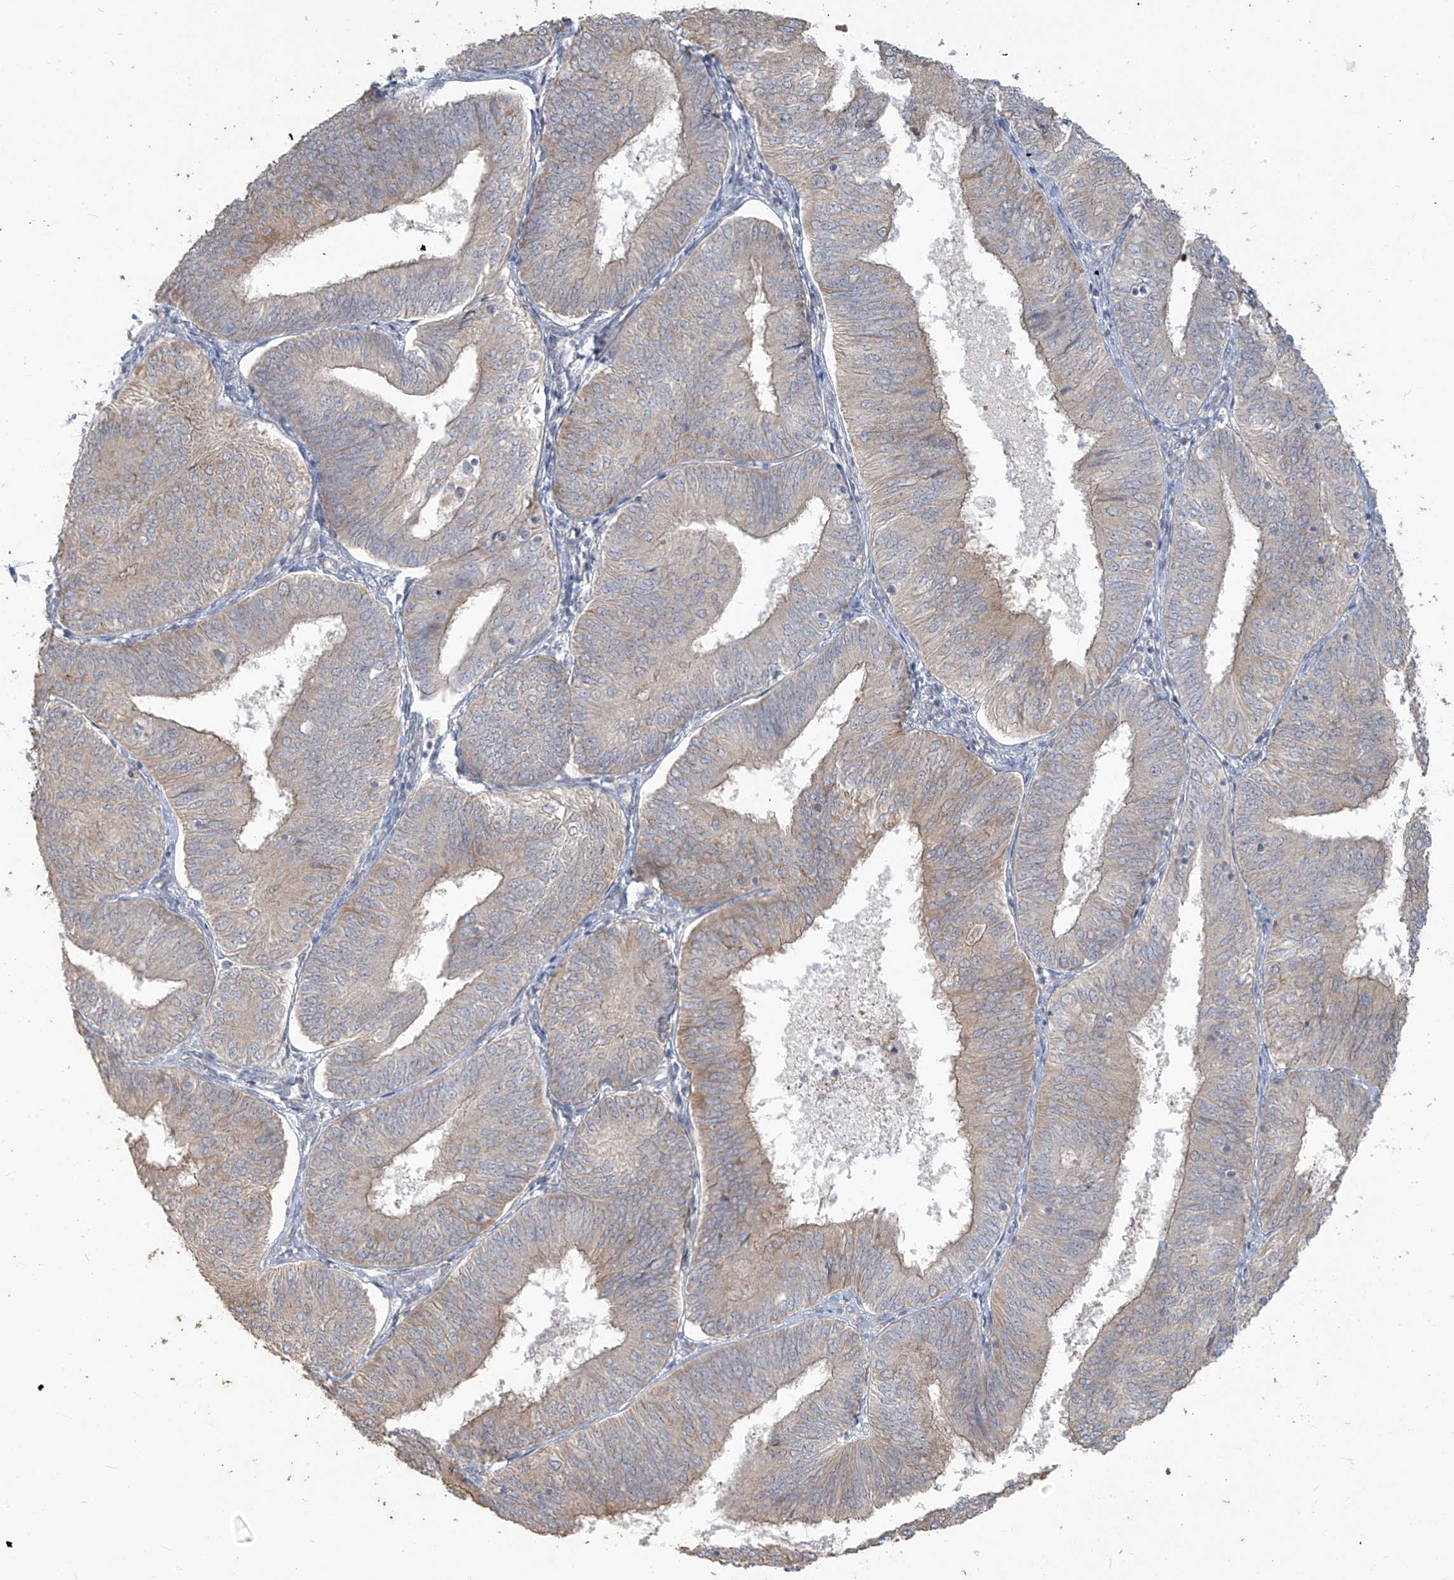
{"staining": {"intensity": "weak", "quantity": "25%-75%", "location": "cytoplasmic/membranous"}, "tissue": "endometrial cancer", "cell_type": "Tumor cells", "image_type": "cancer", "snomed": [{"axis": "morphology", "description": "Adenocarcinoma, NOS"}, {"axis": "topography", "description": "Endometrium"}], "caption": "The micrograph shows staining of adenocarcinoma (endometrial), revealing weak cytoplasmic/membranous protein staining (brown color) within tumor cells. (DAB = brown stain, brightfield microscopy at high magnification).", "gene": "MAGIX", "patient": {"sex": "female", "age": 58}}